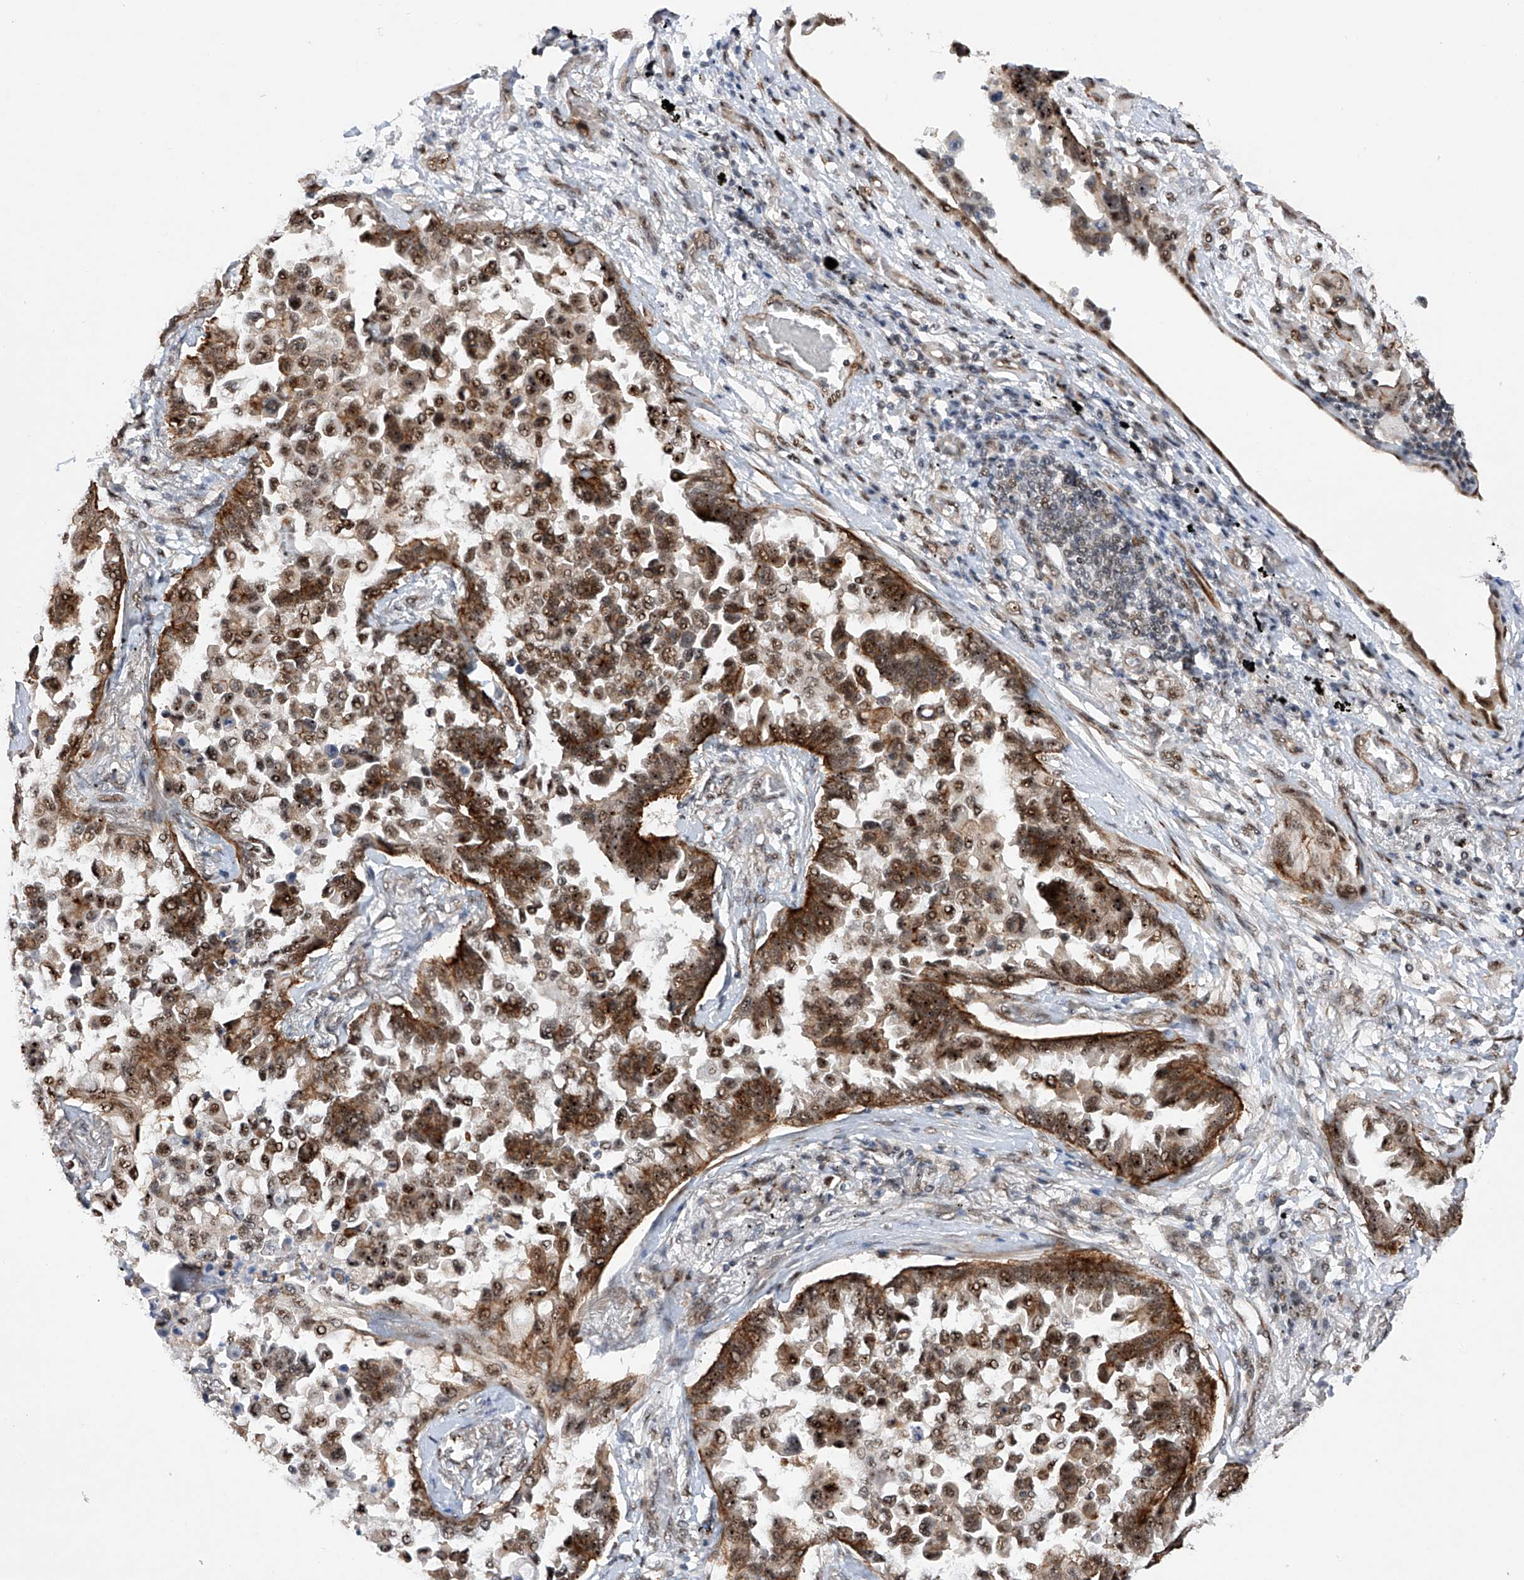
{"staining": {"intensity": "strong", "quantity": ">75%", "location": "cytoplasmic/membranous,nuclear"}, "tissue": "lung cancer", "cell_type": "Tumor cells", "image_type": "cancer", "snomed": [{"axis": "morphology", "description": "Adenocarcinoma, NOS"}, {"axis": "topography", "description": "Lung"}], "caption": "Brown immunohistochemical staining in lung adenocarcinoma shows strong cytoplasmic/membranous and nuclear expression in approximately >75% of tumor cells.", "gene": "NFATC4", "patient": {"sex": "female", "age": 67}}